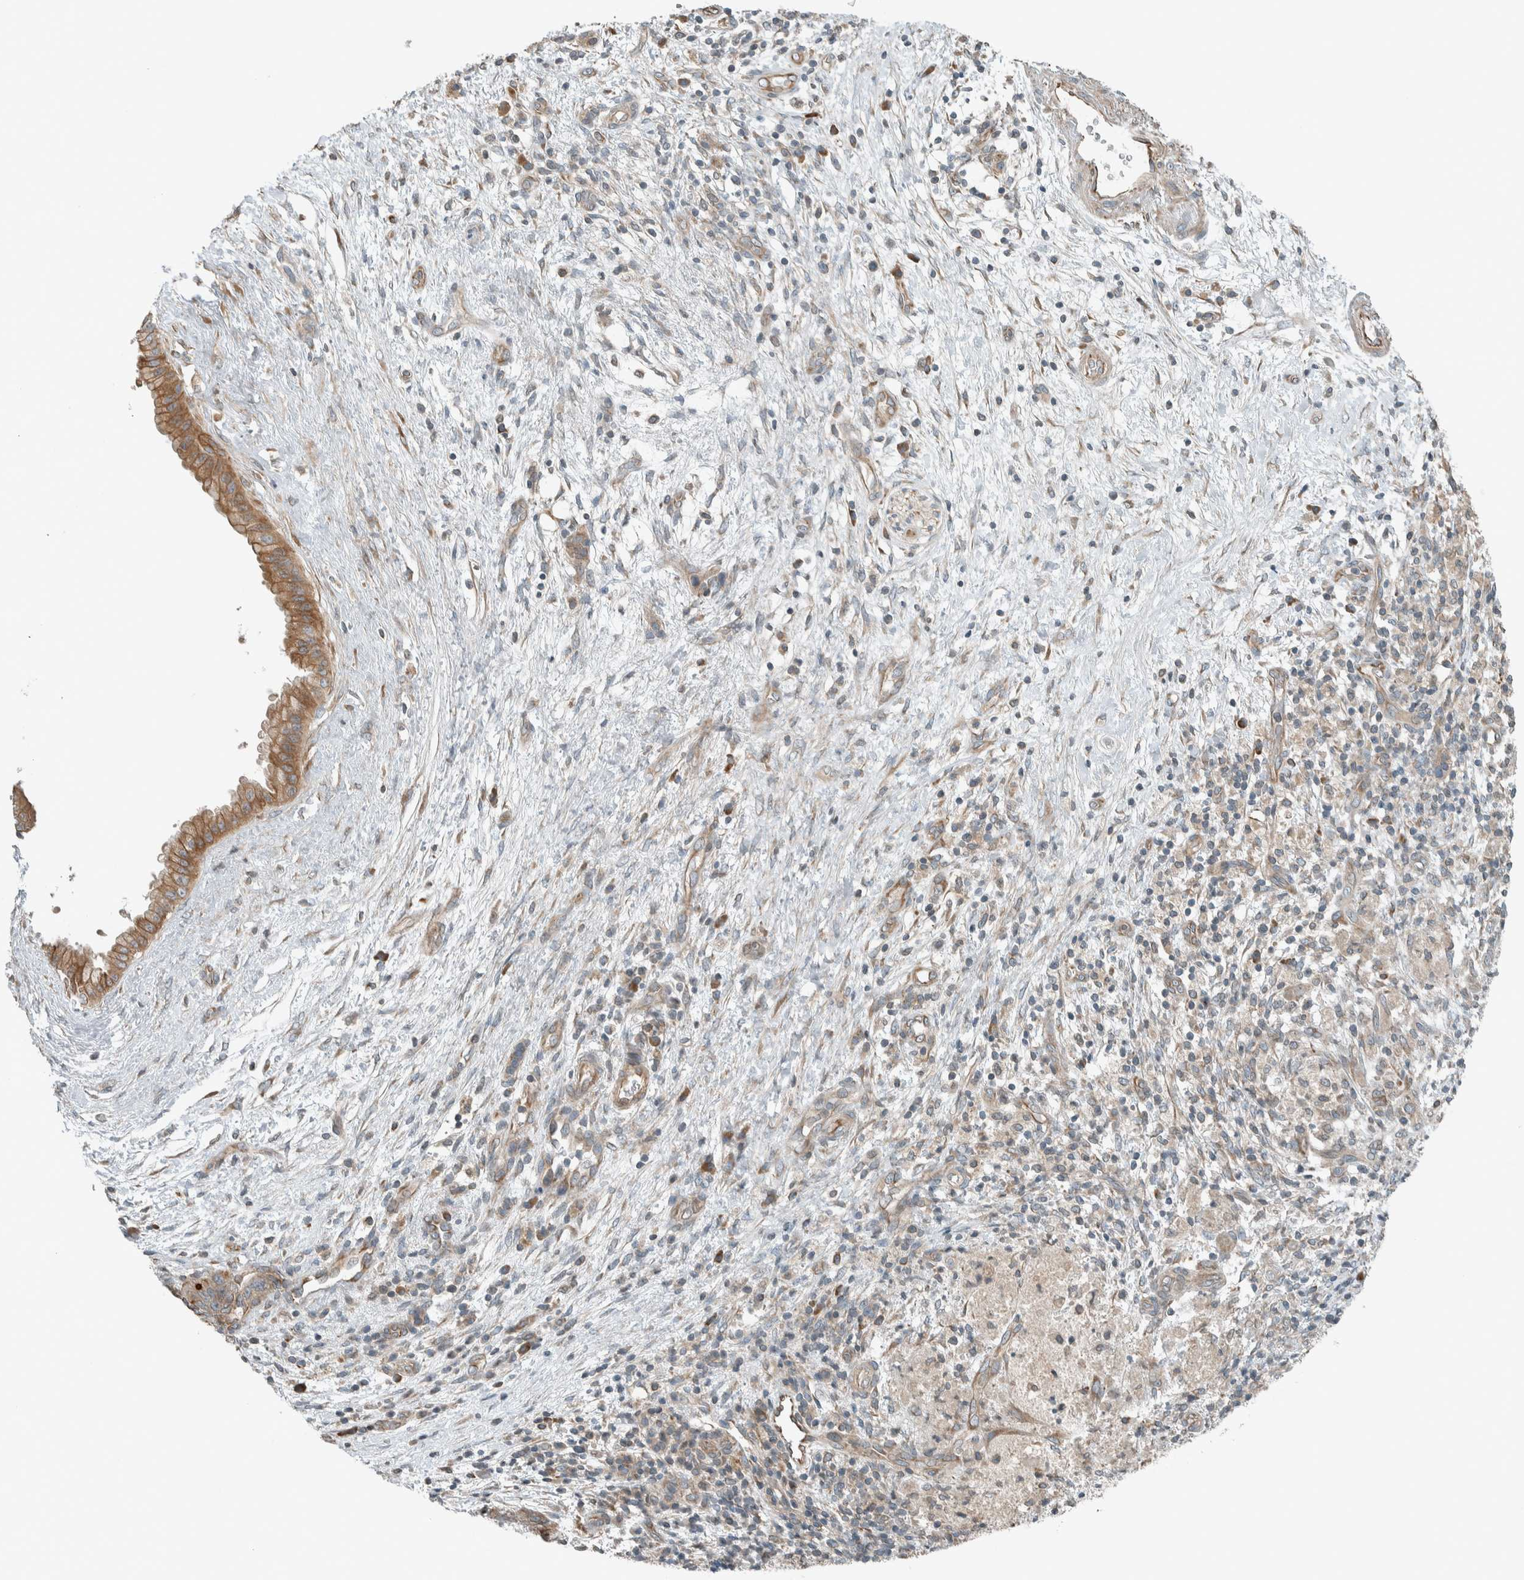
{"staining": {"intensity": "moderate", "quantity": ">75%", "location": "cytoplasmic/membranous"}, "tissue": "pancreatic cancer", "cell_type": "Tumor cells", "image_type": "cancer", "snomed": [{"axis": "morphology", "description": "Adenocarcinoma, NOS"}, {"axis": "topography", "description": "Pancreas"}], "caption": "Immunohistochemistry histopathology image of neoplastic tissue: human pancreatic cancer (adenocarcinoma) stained using immunohistochemistry displays medium levels of moderate protein expression localized specifically in the cytoplasmic/membranous of tumor cells, appearing as a cytoplasmic/membranous brown color.", "gene": "SEL1L", "patient": {"sex": "female", "age": 78}}